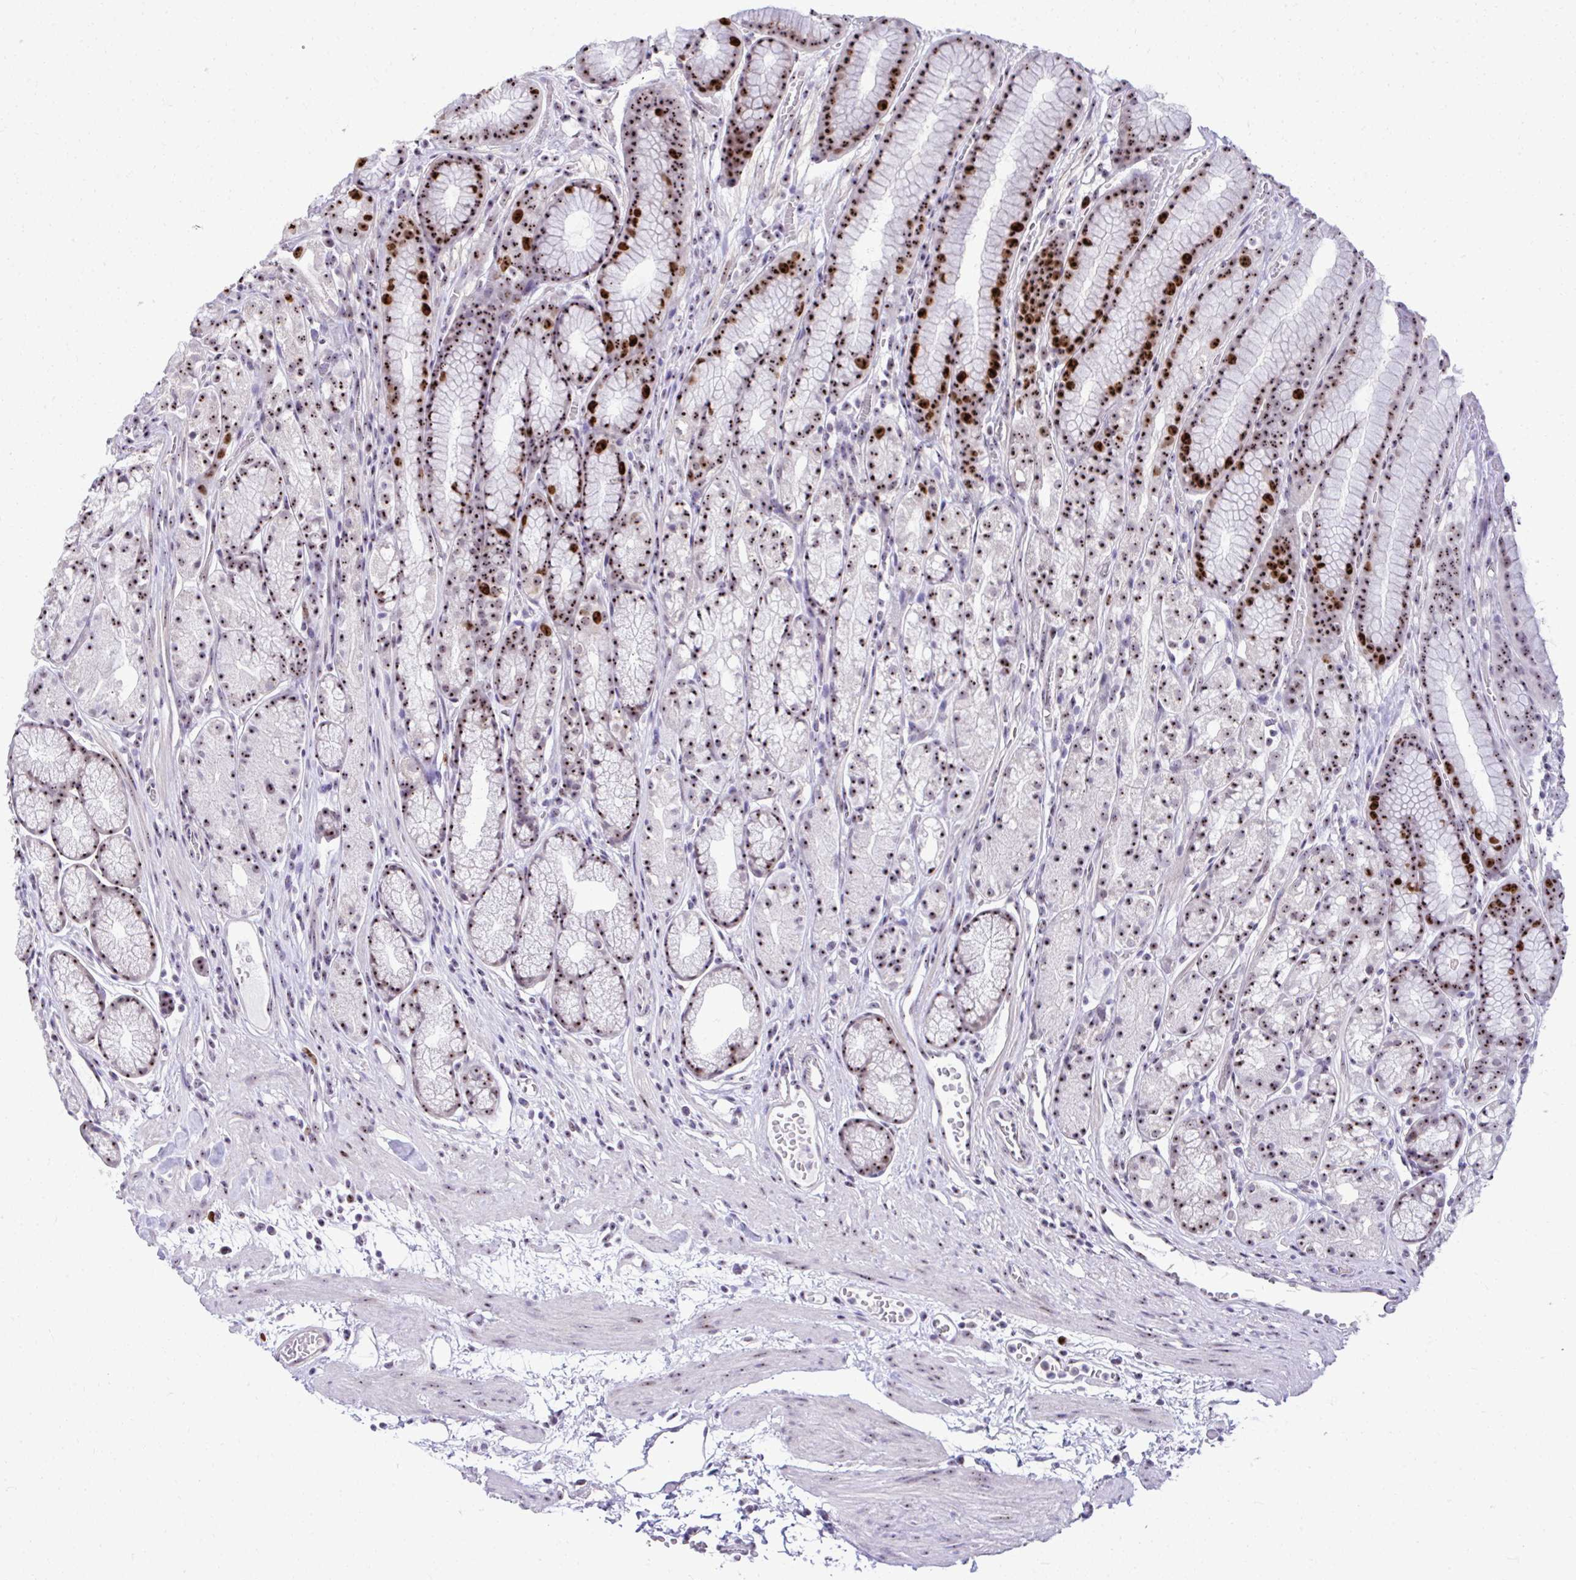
{"staining": {"intensity": "strong", "quantity": ">75%", "location": "nuclear"}, "tissue": "stomach", "cell_type": "Glandular cells", "image_type": "normal", "snomed": [{"axis": "morphology", "description": "Normal tissue, NOS"}, {"axis": "topography", "description": "Smooth muscle"}, {"axis": "topography", "description": "Stomach"}], "caption": "An immunohistochemistry photomicrograph of benign tissue is shown. Protein staining in brown shows strong nuclear positivity in stomach within glandular cells.", "gene": "CEP72", "patient": {"sex": "male", "age": 70}}